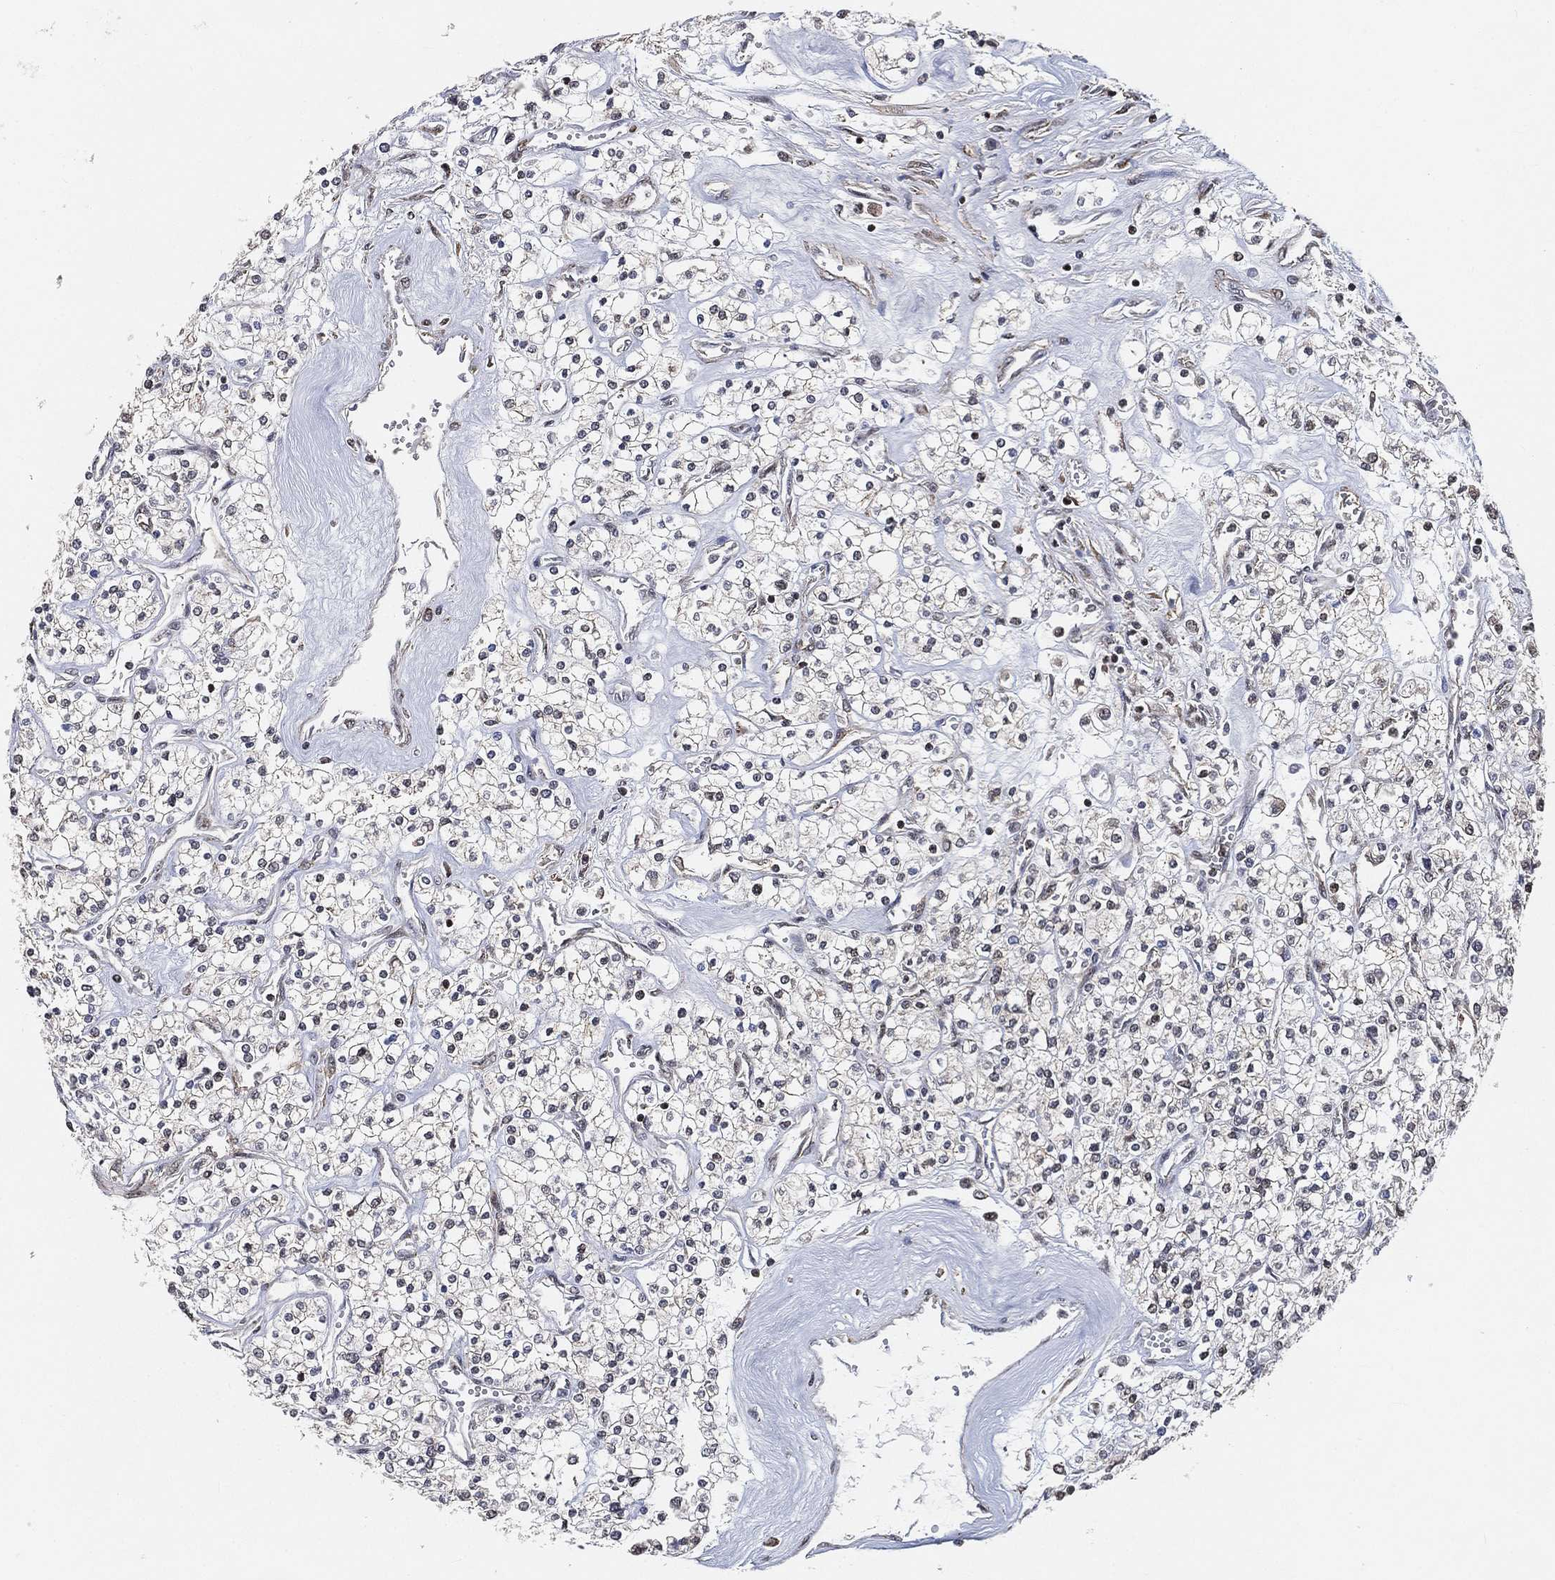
{"staining": {"intensity": "negative", "quantity": "none", "location": "none"}, "tissue": "renal cancer", "cell_type": "Tumor cells", "image_type": "cancer", "snomed": [{"axis": "morphology", "description": "Adenocarcinoma, NOS"}, {"axis": "topography", "description": "Kidney"}], "caption": "There is no significant positivity in tumor cells of renal cancer (adenocarcinoma).", "gene": "RSRC2", "patient": {"sex": "male", "age": 80}}